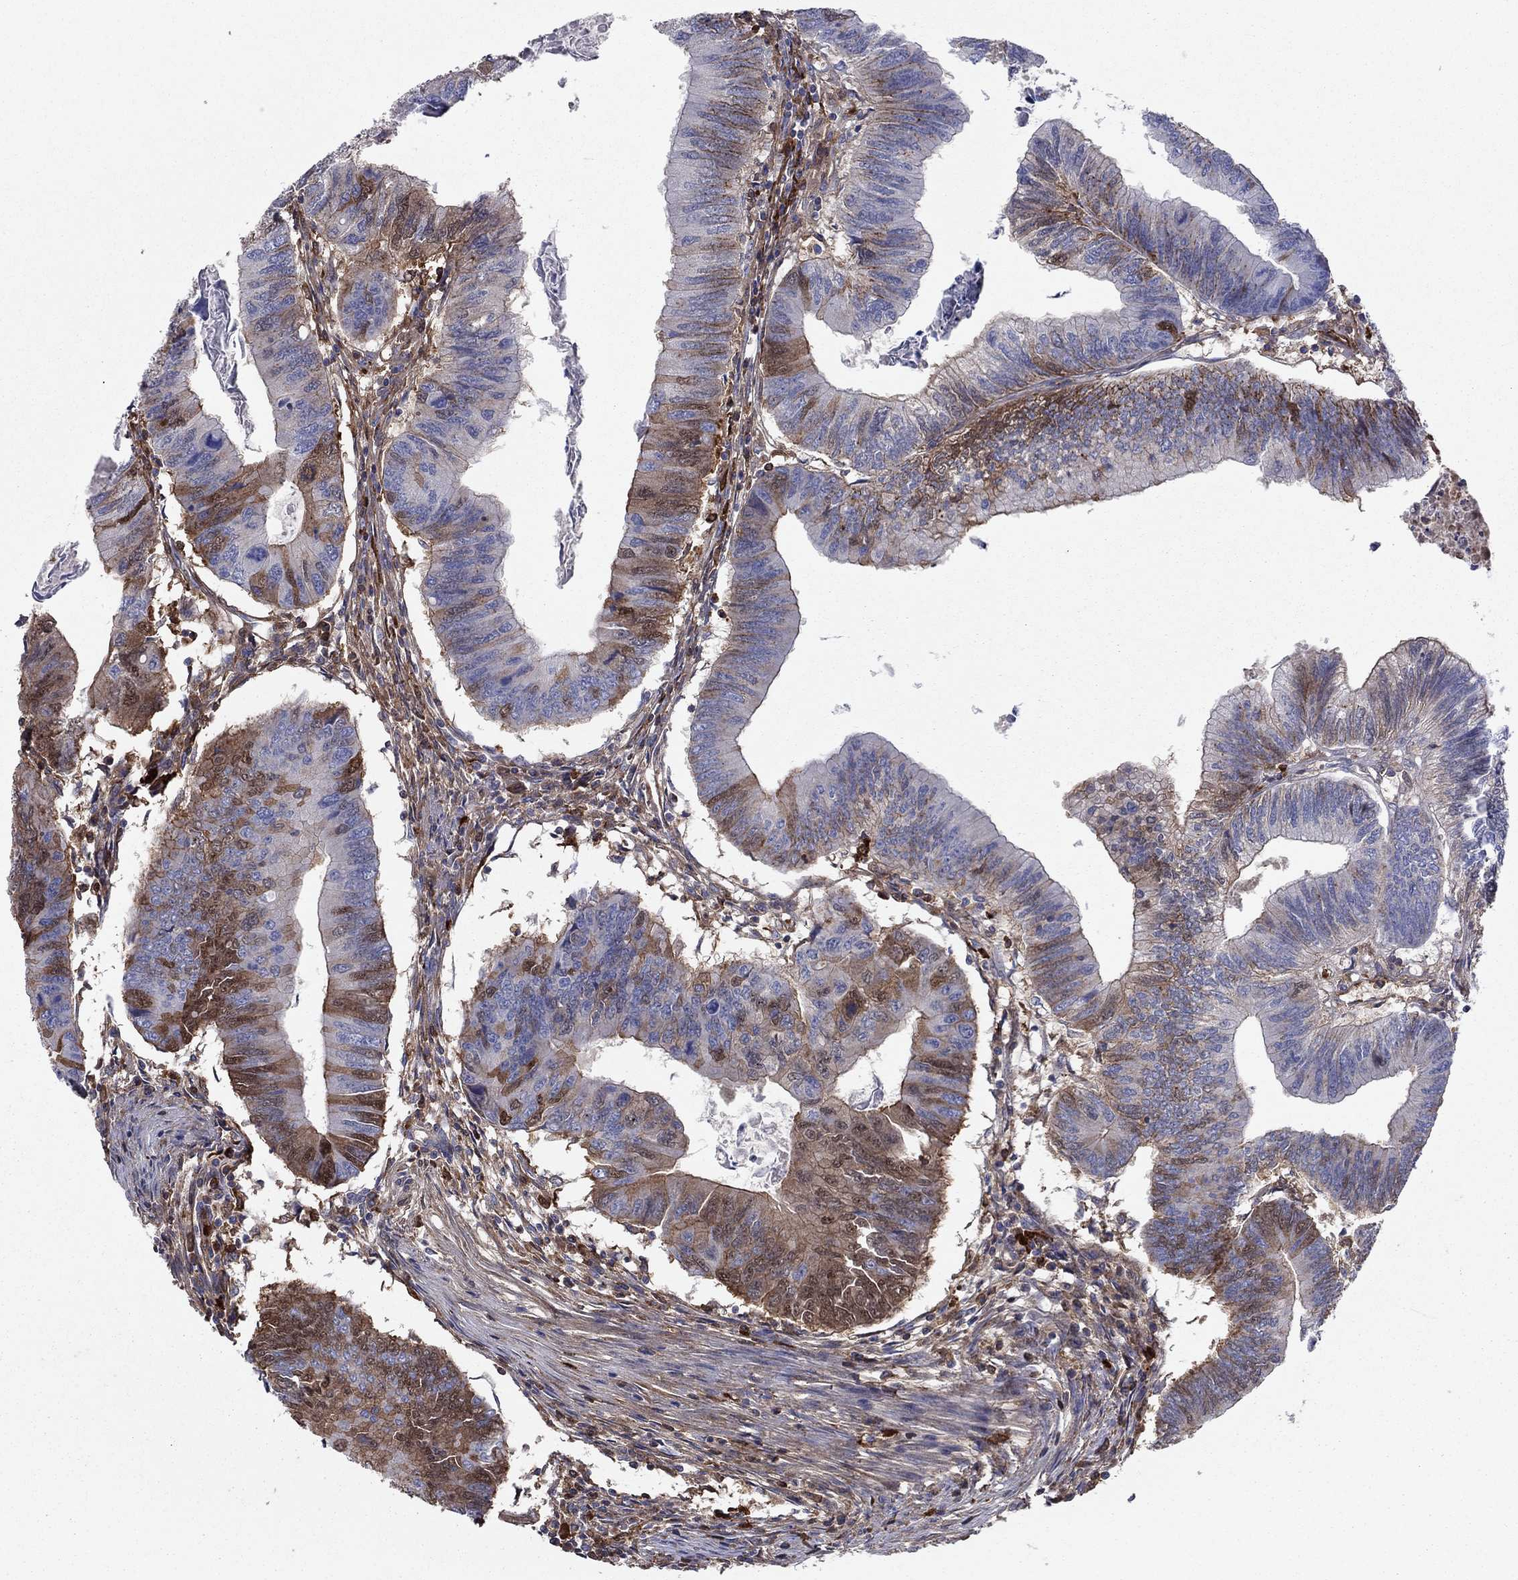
{"staining": {"intensity": "strong", "quantity": "<25%", "location": "cytoplasmic/membranous"}, "tissue": "colorectal cancer", "cell_type": "Tumor cells", "image_type": "cancer", "snomed": [{"axis": "morphology", "description": "Adenocarcinoma, NOS"}, {"axis": "topography", "description": "Colon"}], "caption": "An image showing strong cytoplasmic/membranous positivity in approximately <25% of tumor cells in adenocarcinoma (colorectal), as visualized by brown immunohistochemical staining.", "gene": "HPX", "patient": {"sex": "male", "age": 53}}